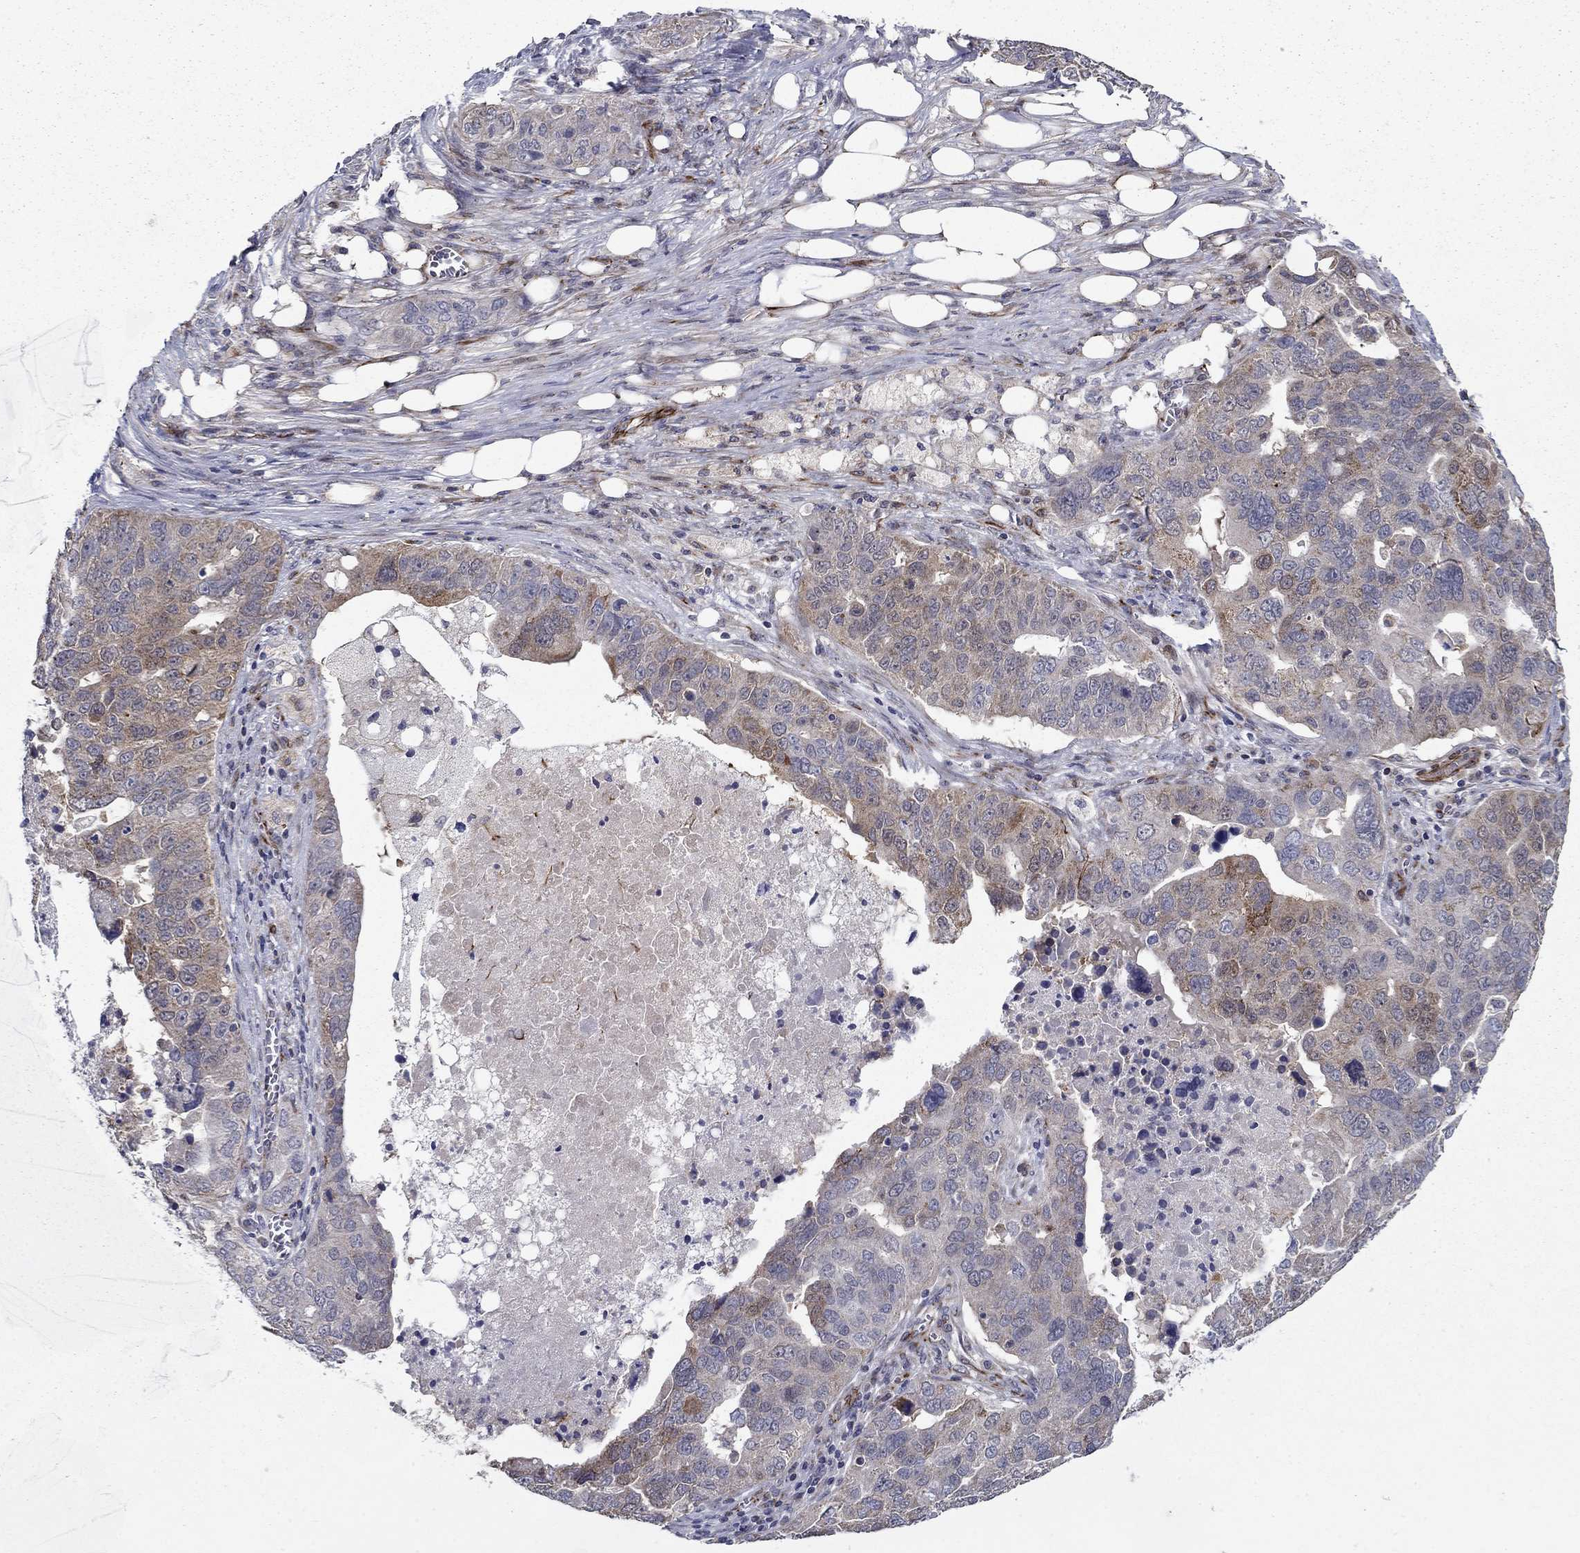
{"staining": {"intensity": "moderate", "quantity": "<25%", "location": "cytoplasmic/membranous"}, "tissue": "ovarian cancer", "cell_type": "Tumor cells", "image_type": "cancer", "snomed": [{"axis": "morphology", "description": "Carcinoma, endometroid"}, {"axis": "topography", "description": "Soft tissue"}, {"axis": "topography", "description": "Ovary"}], "caption": "Ovarian endometroid carcinoma stained with a brown dye shows moderate cytoplasmic/membranous positive positivity in approximately <25% of tumor cells.", "gene": "LACTB2", "patient": {"sex": "female", "age": 52}}